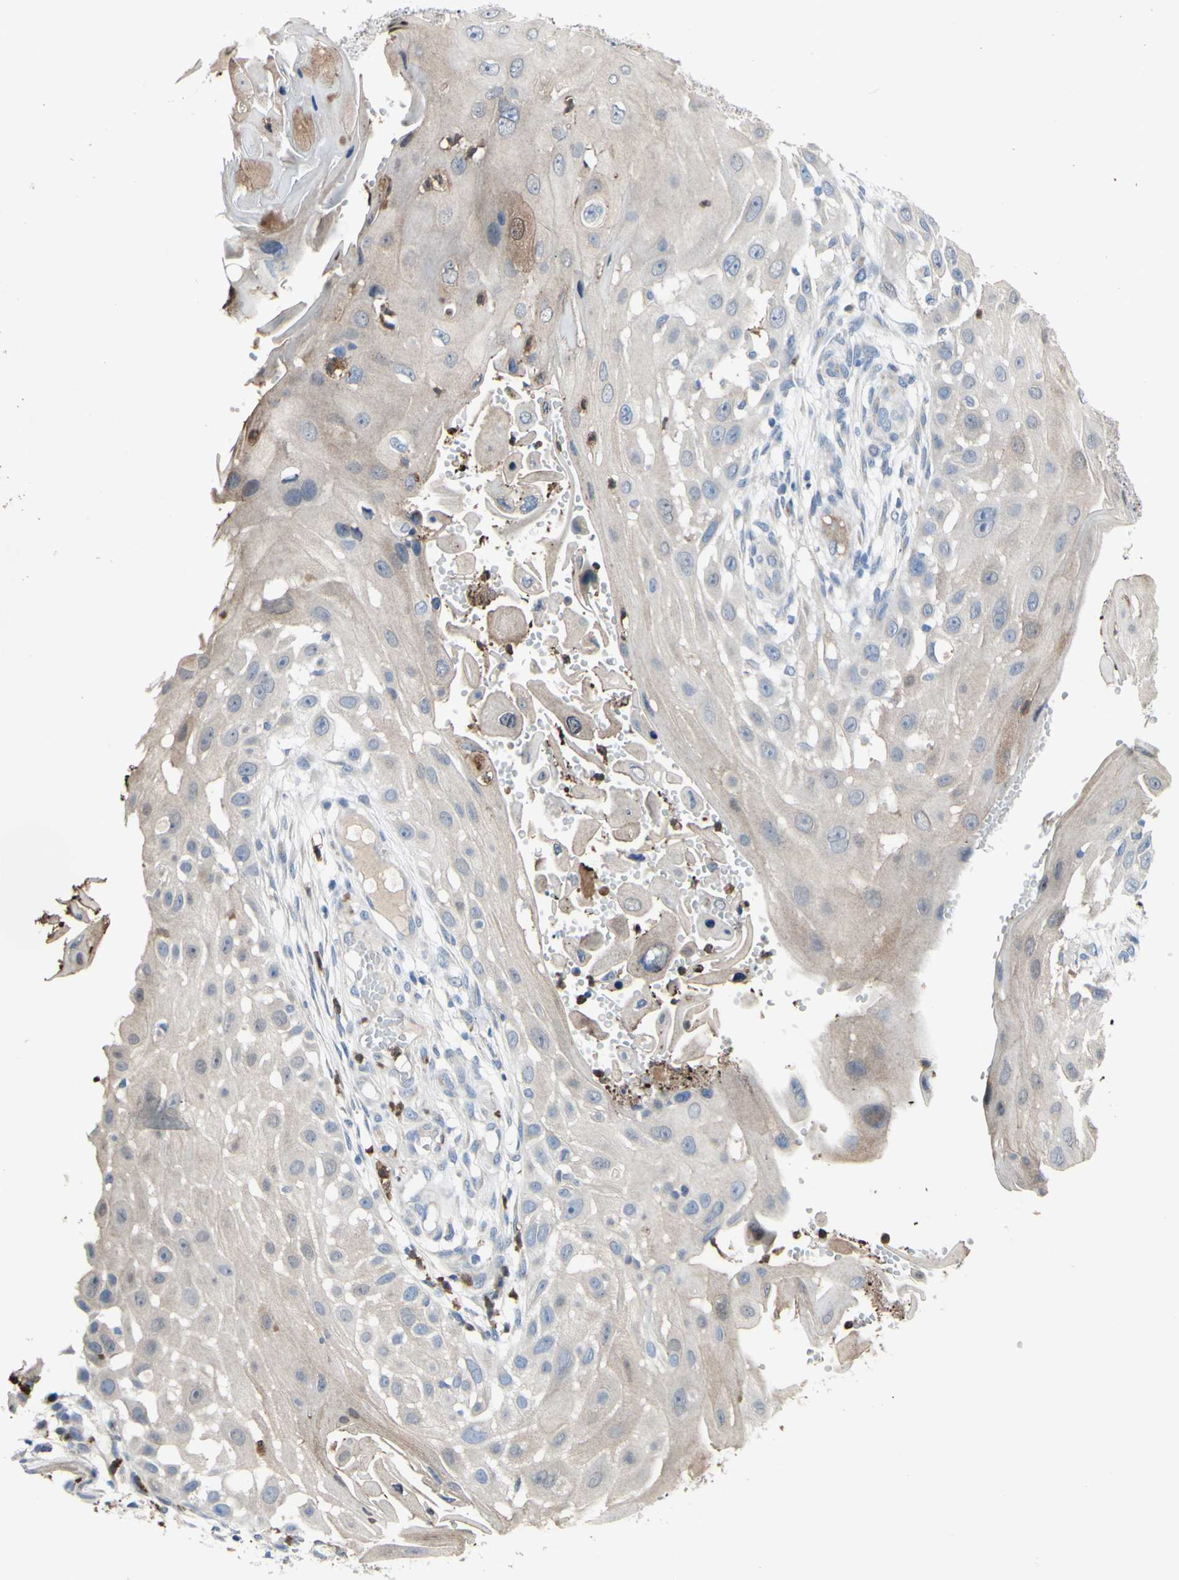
{"staining": {"intensity": "weak", "quantity": ">75%", "location": "cytoplasmic/membranous"}, "tissue": "skin cancer", "cell_type": "Tumor cells", "image_type": "cancer", "snomed": [{"axis": "morphology", "description": "Squamous cell carcinoma, NOS"}, {"axis": "topography", "description": "Skin"}], "caption": "The photomicrograph reveals a brown stain indicating the presence of a protein in the cytoplasmic/membranous of tumor cells in skin squamous cell carcinoma.", "gene": "GRAMD2B", "patient": {"sex": "female", "age": 44}}